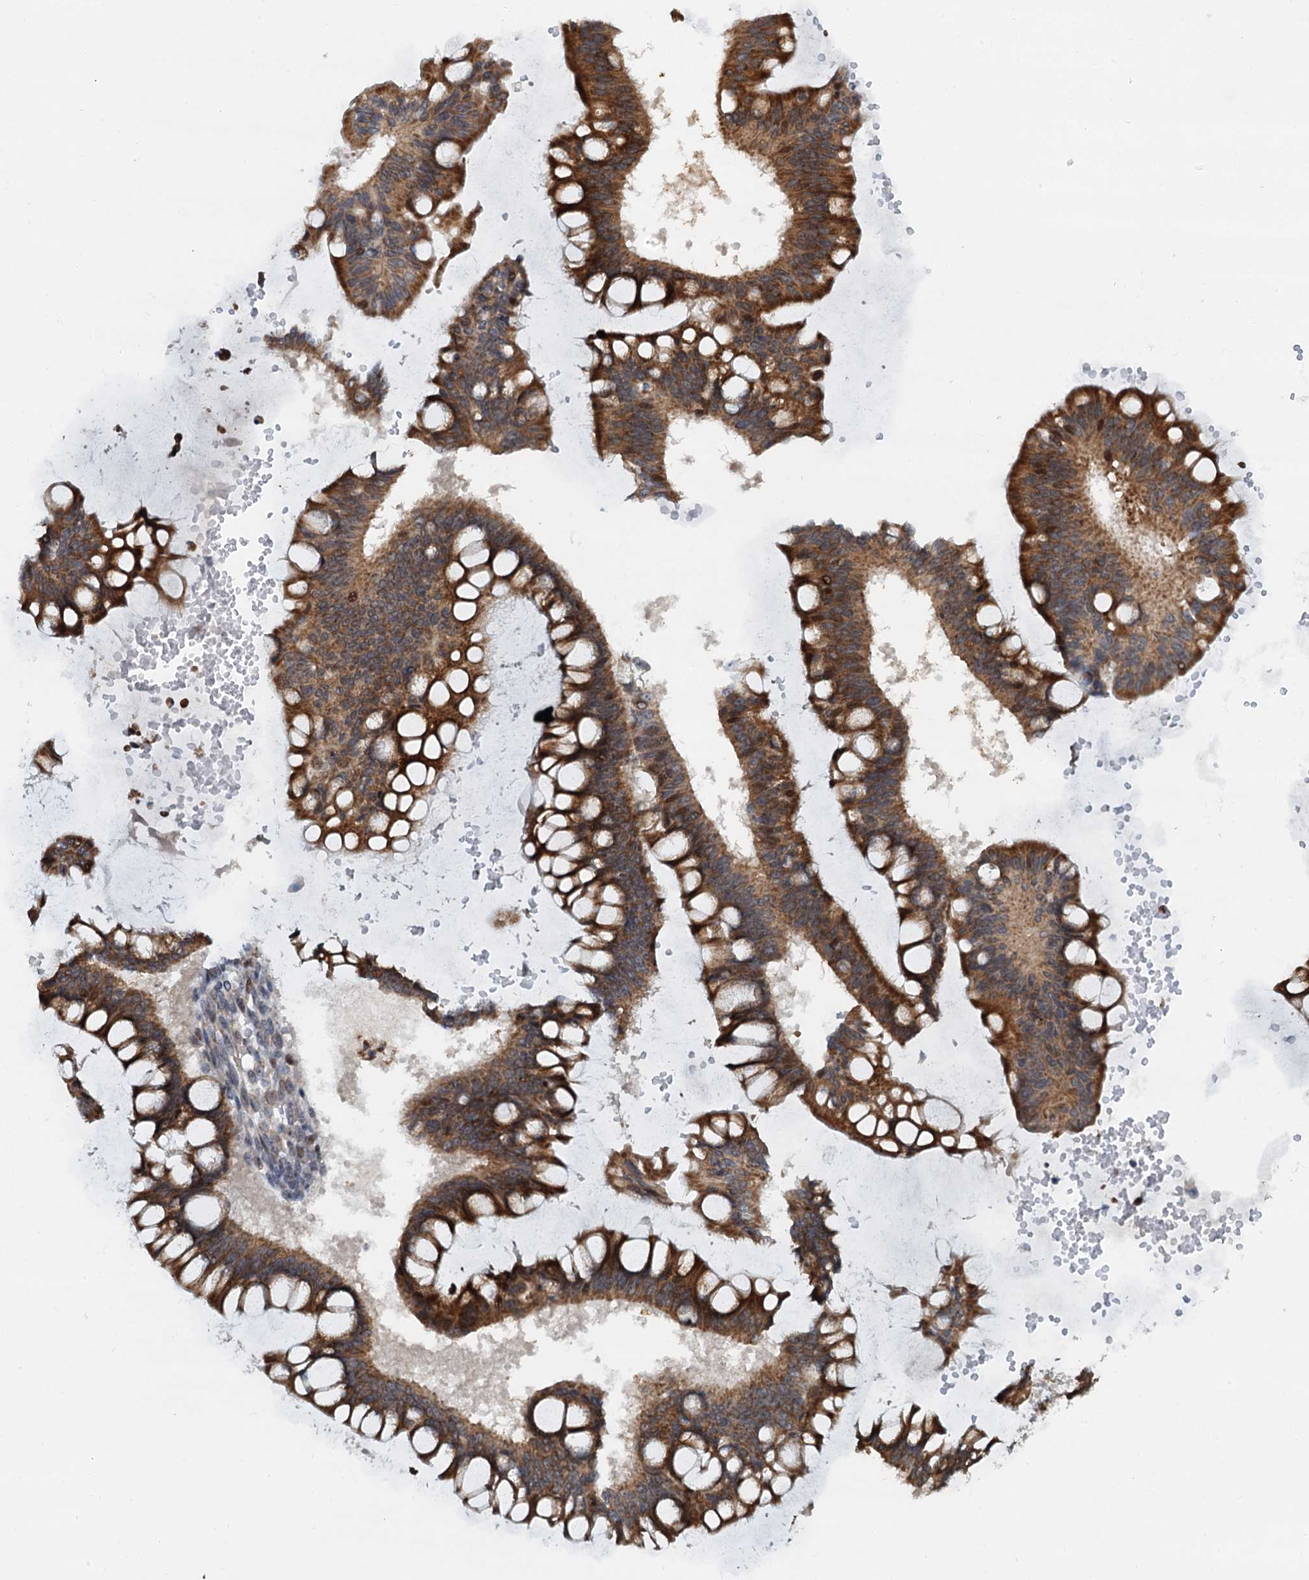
{"staining": {"intensity": "strong", "quantity": ">75%", "location": "cytoplasmic/membranous,nuclear"}, "tissue": "ovarian cancer", "cell_type": "Tumor cells", "image_type": "cancer", "snomed": [{"axis": "morphology", "description": "Cystadenocarcinoma, mucinous, NOS"}, {"axis": "topography", "description": "Ovary"}], "caption": "Ovarian mucinous cystadenocarcinoma was stained to show a protein in brown. There is high levels of strong cytoplasmic/membranous and nuclear positivity in approximately >75% of tumor cells. (DAB (3,3'-diaminobenzidine) IHC, brown staining for protein, blue staining for nuclei).", "gene": "DNAJC21", "patient": {"sex": "female", "age": 73}}